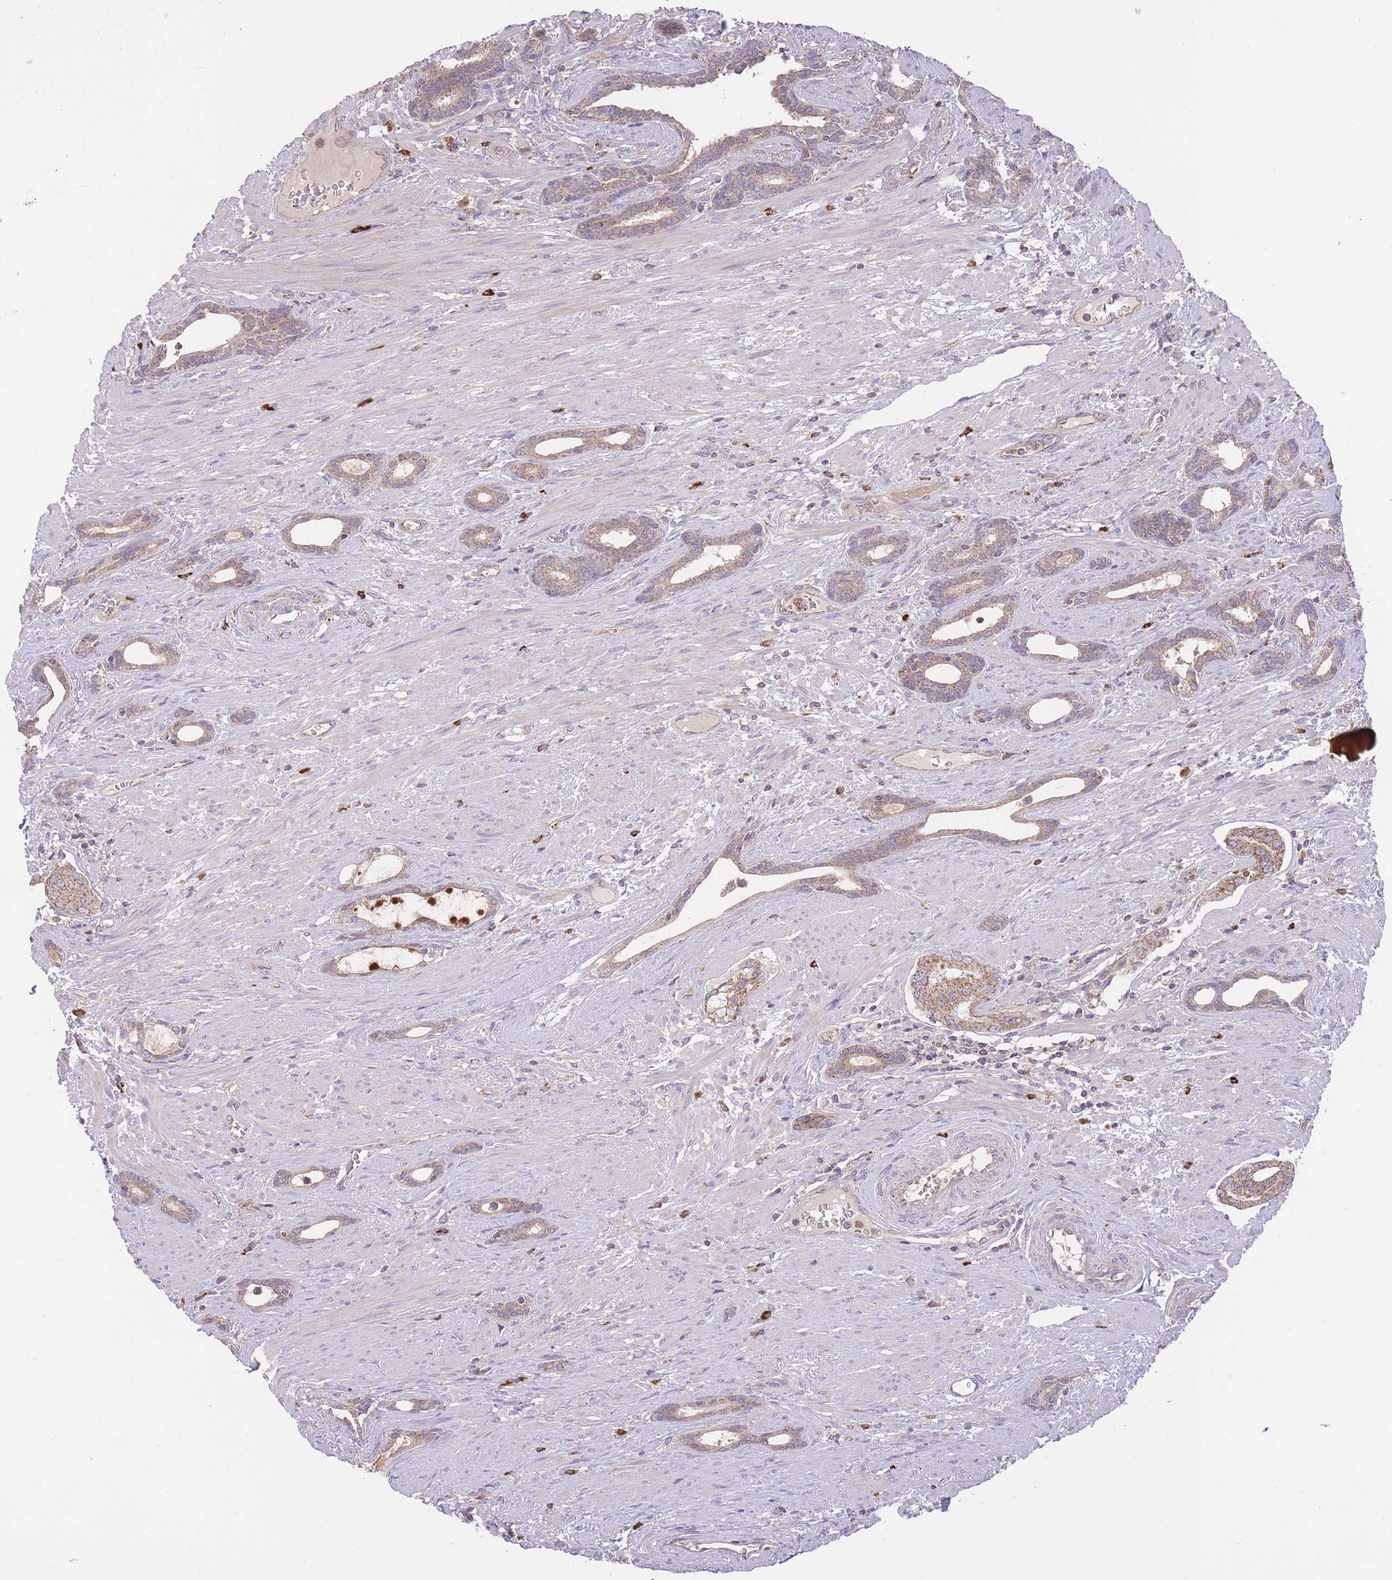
{"staining": {"intensity": "moderate", "quantity": ">75%", "location": "cytoplasmic/membranous"}, "tissue": "prostate cancer", "cell_type": "Tumor cells", "image_type": "cancer", "snomed": [{"axis": "morphology", "description": "Adenocarcinoma, High grade"}, {"axis": "topography", "description": "Prostate"}], "caption": "Protein analysis of prostate cancer tissue shows moderate cytoplasmic/membranous positivity in about >75% of tumor cells.", "gene": "PREP", "patient": {"sex": "male", "age": 69}}